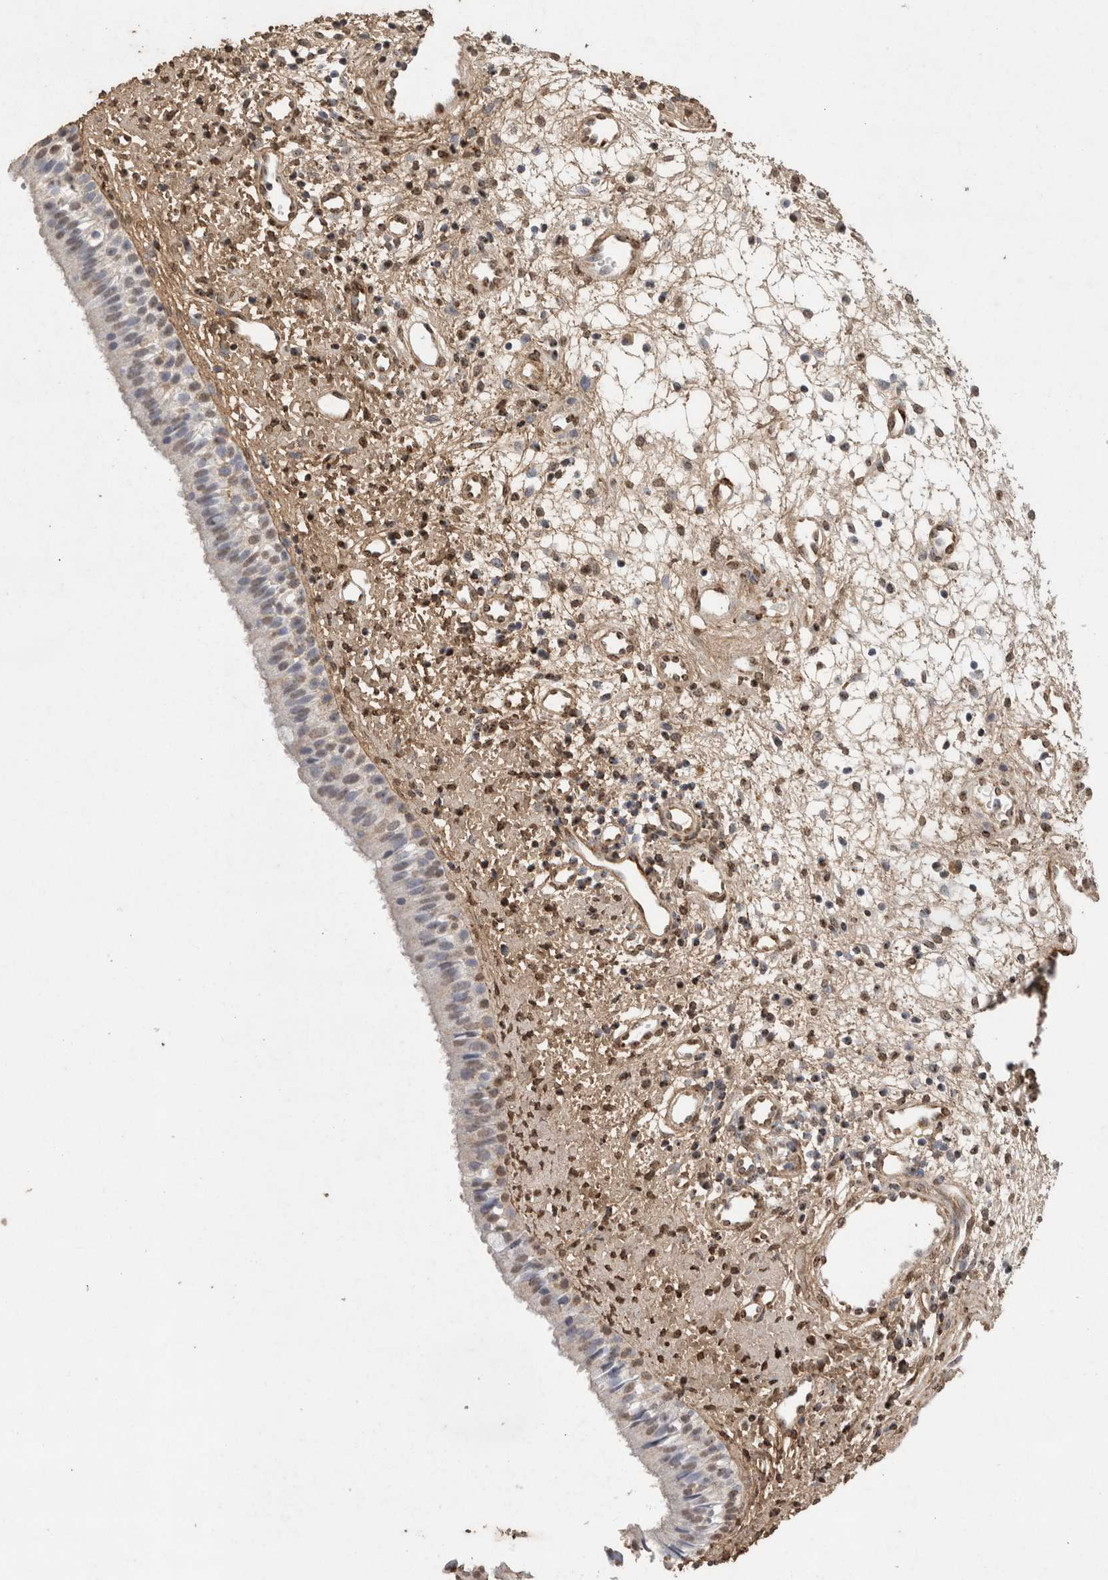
{"staining": {"intensity": "weak", "quantity": "25%-75%", "location": "nuclear"}, "tissue": "nasopharynx", "cell_type": "Respiratory epithelial cells", "image_type": "normal", "snomed": [{"axis": "morphology", "description": "Normal tissue, NOS"}, {"axis": "topography", "description": "Nasopharynx"}], "caption": "Protein staining of benign nasopharynx demonstrates weak nuclear expression in approximately 25%-75% of respiratory epithelial cells.", "gene": "C1QTNF5", "patient": {"sex": "male", "age": 22}}